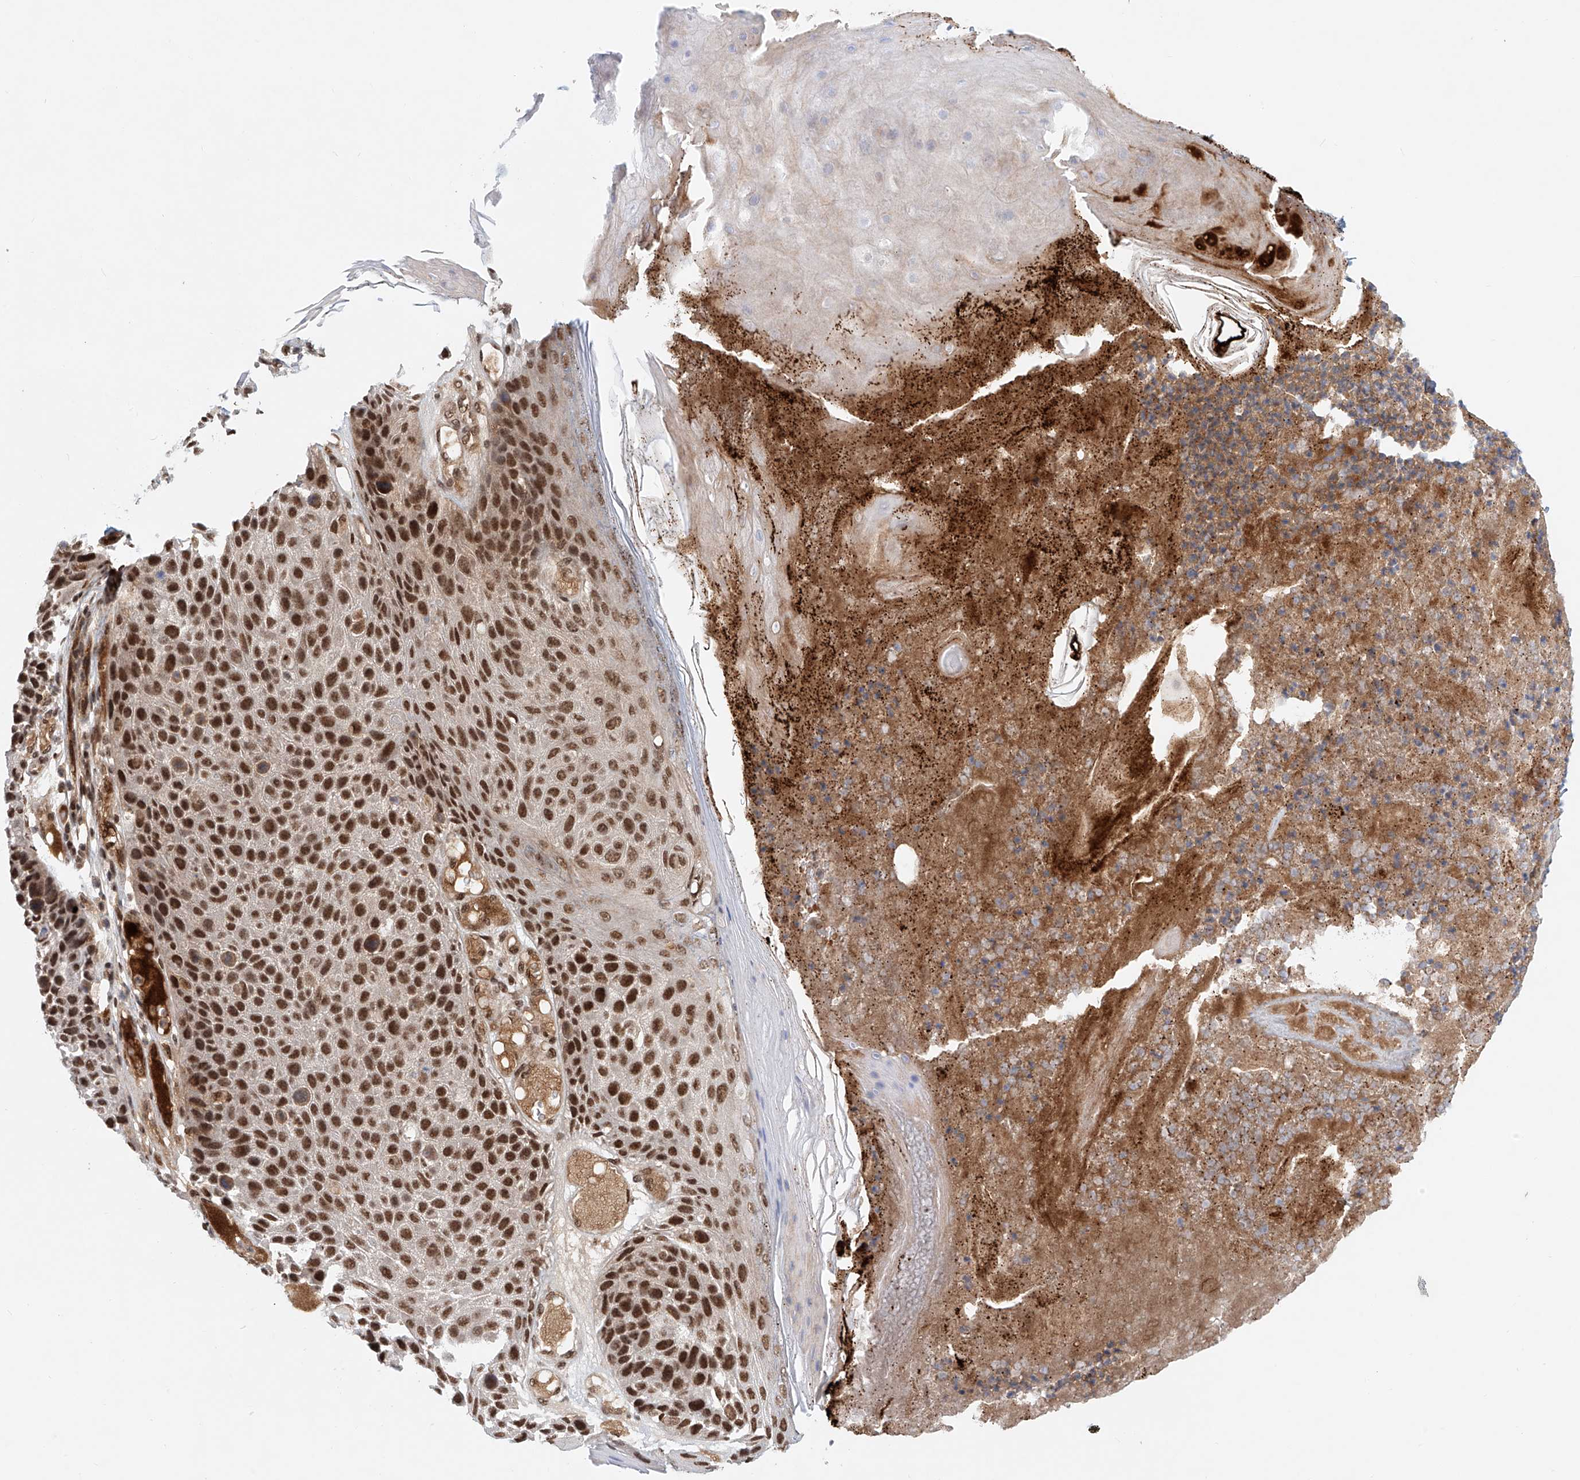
{"staining": {"intensity": "strong", "quantity": ">75%", "location": "nuclear"}, "tissue": "skin cancer", "cell_type": "Tumor cells", "image_type": "cancer", "snomed": [{"axis": "morphology", "description": "Squamous cell carcinoma, NOS"}, {"axis": "topography", "description": "Skin"}], "caption": "This is an image of immunohistochemistry staining of skin squamous cell carcinoma, which shows strong positivity in the nuclear of tumor cells.", "gene": "ZNF470", "patient": {"sex": "female", "age": 88}}